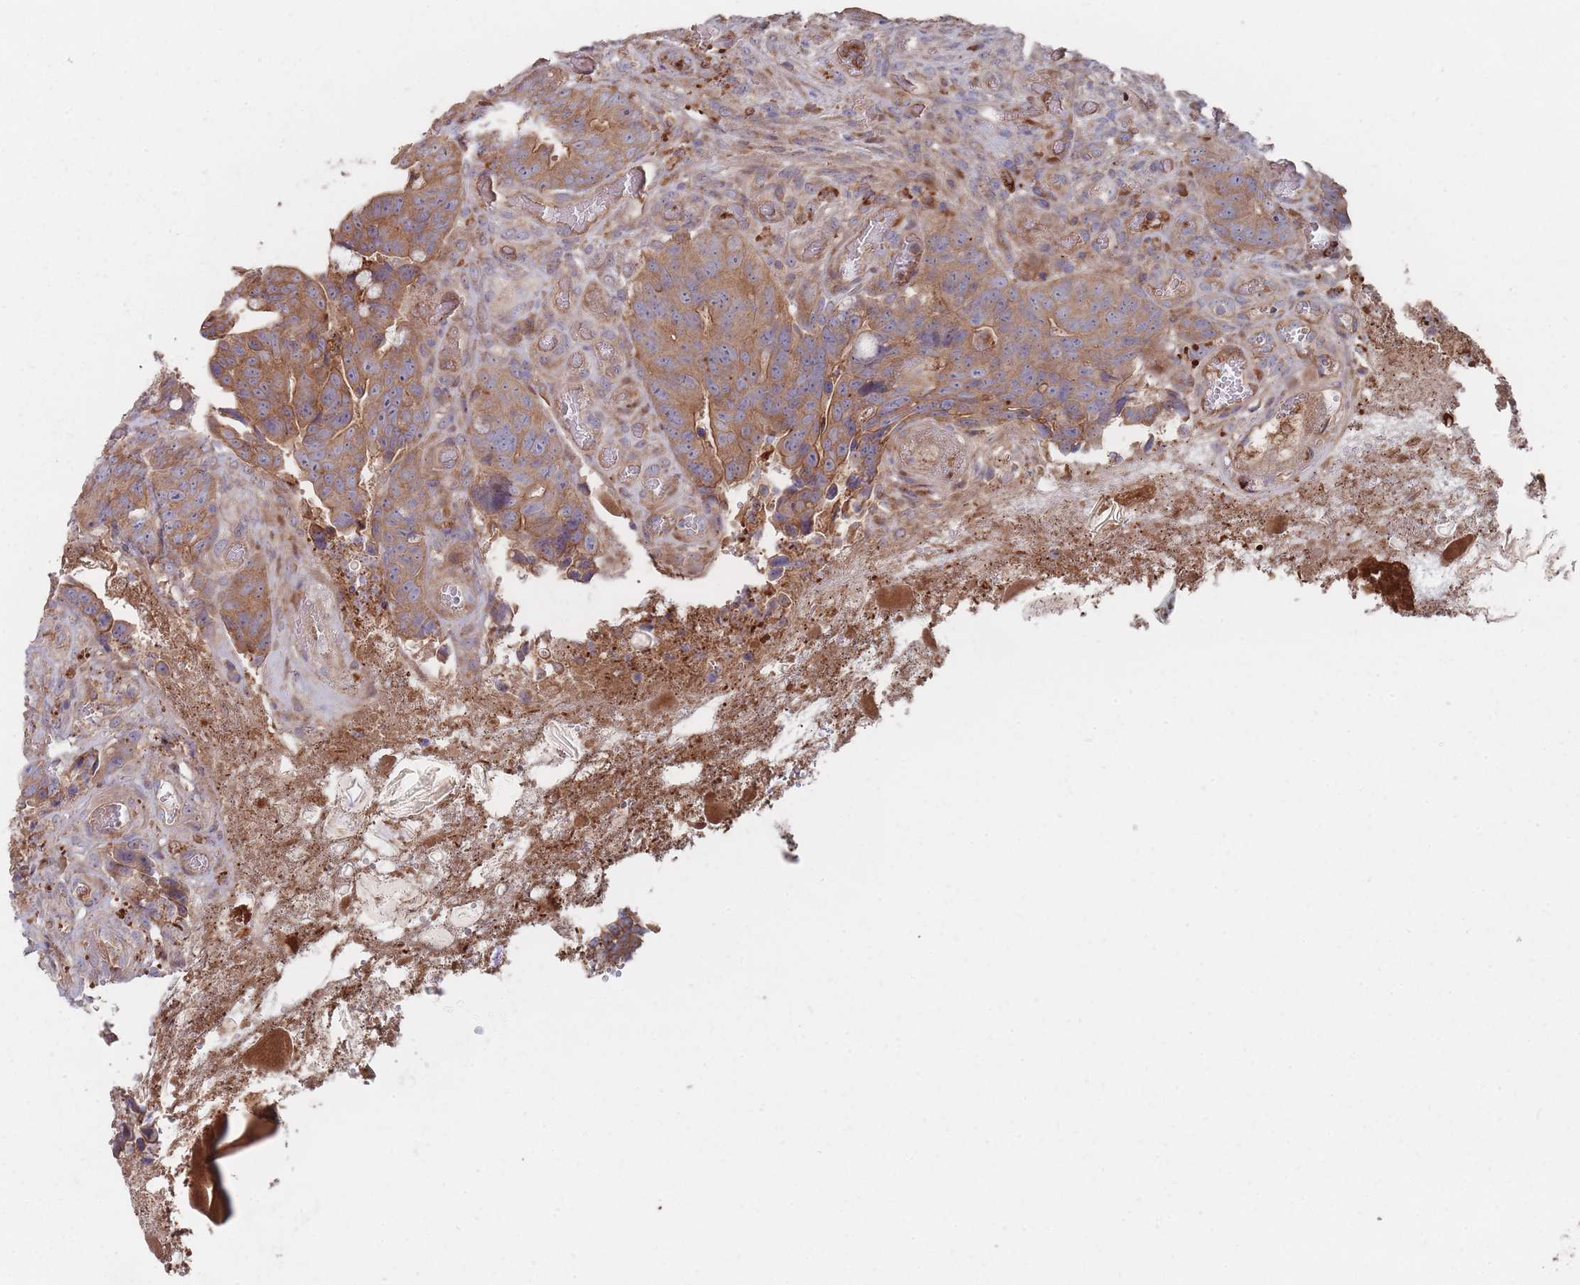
{"staining": {"intensity": "moderate", "quantity": ">75%", "location": "cytoplasmic/membranous"}, "tissue": "colorectal cancer", "cell_type": "Tumor cells", "image_type": "cancer", "snomed": [{"axis": "morphology", "description": "Adenocarcinoma, NOS"}, {"axis": "topography", "description": "Colon"}], "caption": "Approximately >75% of tumor cells in human colorectal adenocarcinoma show moderate cytoplasmic/membranous protein staining as visualized by brown immunohistochemical staining.", "gene": "THSD7B", "patient": {"sex": "female", "age": 82}}